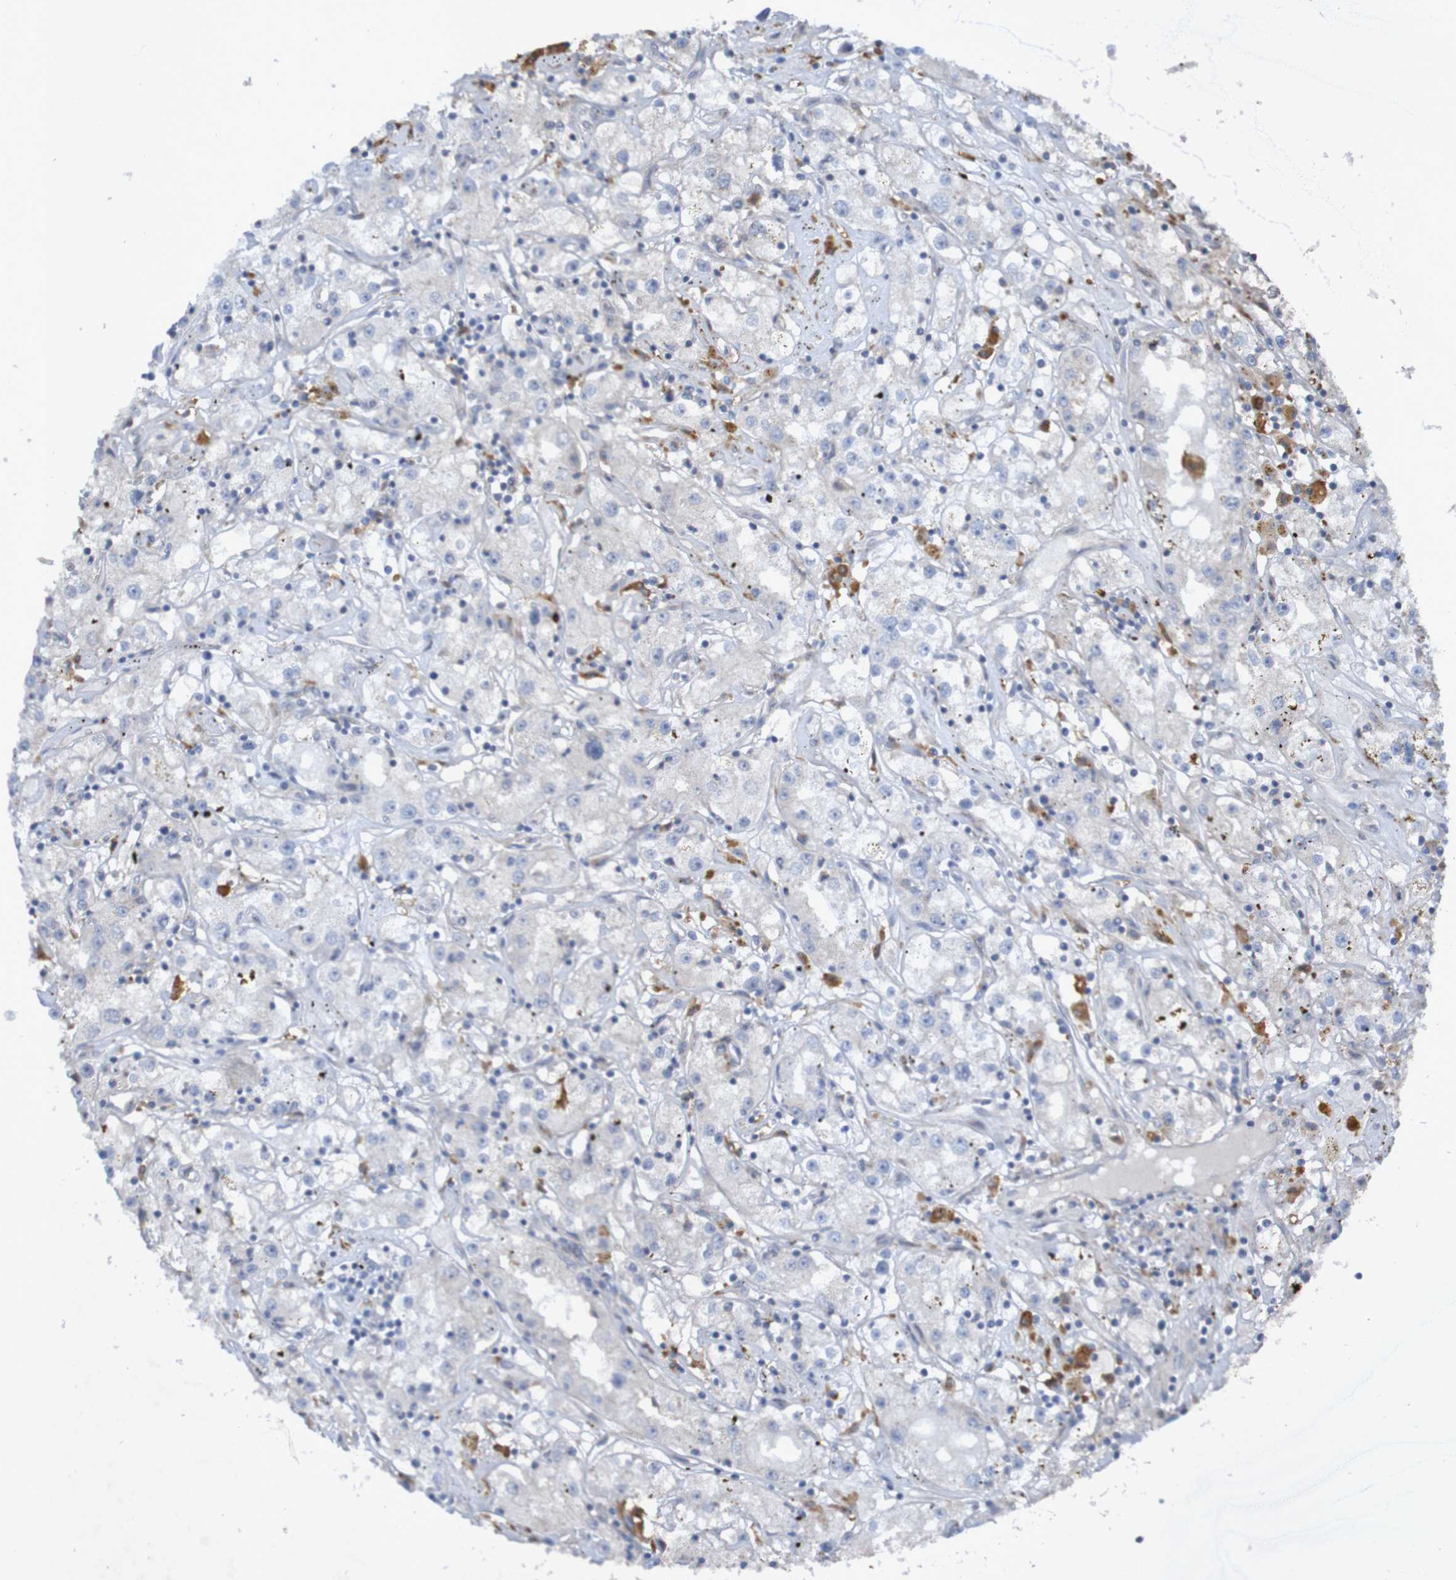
{"staining": {"intensity": "negative", "quantity": "none", "location": "none"}, "tissue": "renal cancer", "cell_type": "Tumor cells", "image_type": "cancer", "snomed": [{"axis": "morphology", "description": "Adenocarcinoma, NOS"}, {"axis": "topography", "description": "Kidney"}], "caption": "An image of human renal adenocarcinoma is negative for staining in tumor cells.", "gene": "ANGPT4", "patient": {"sex": "male", "age": 56}}